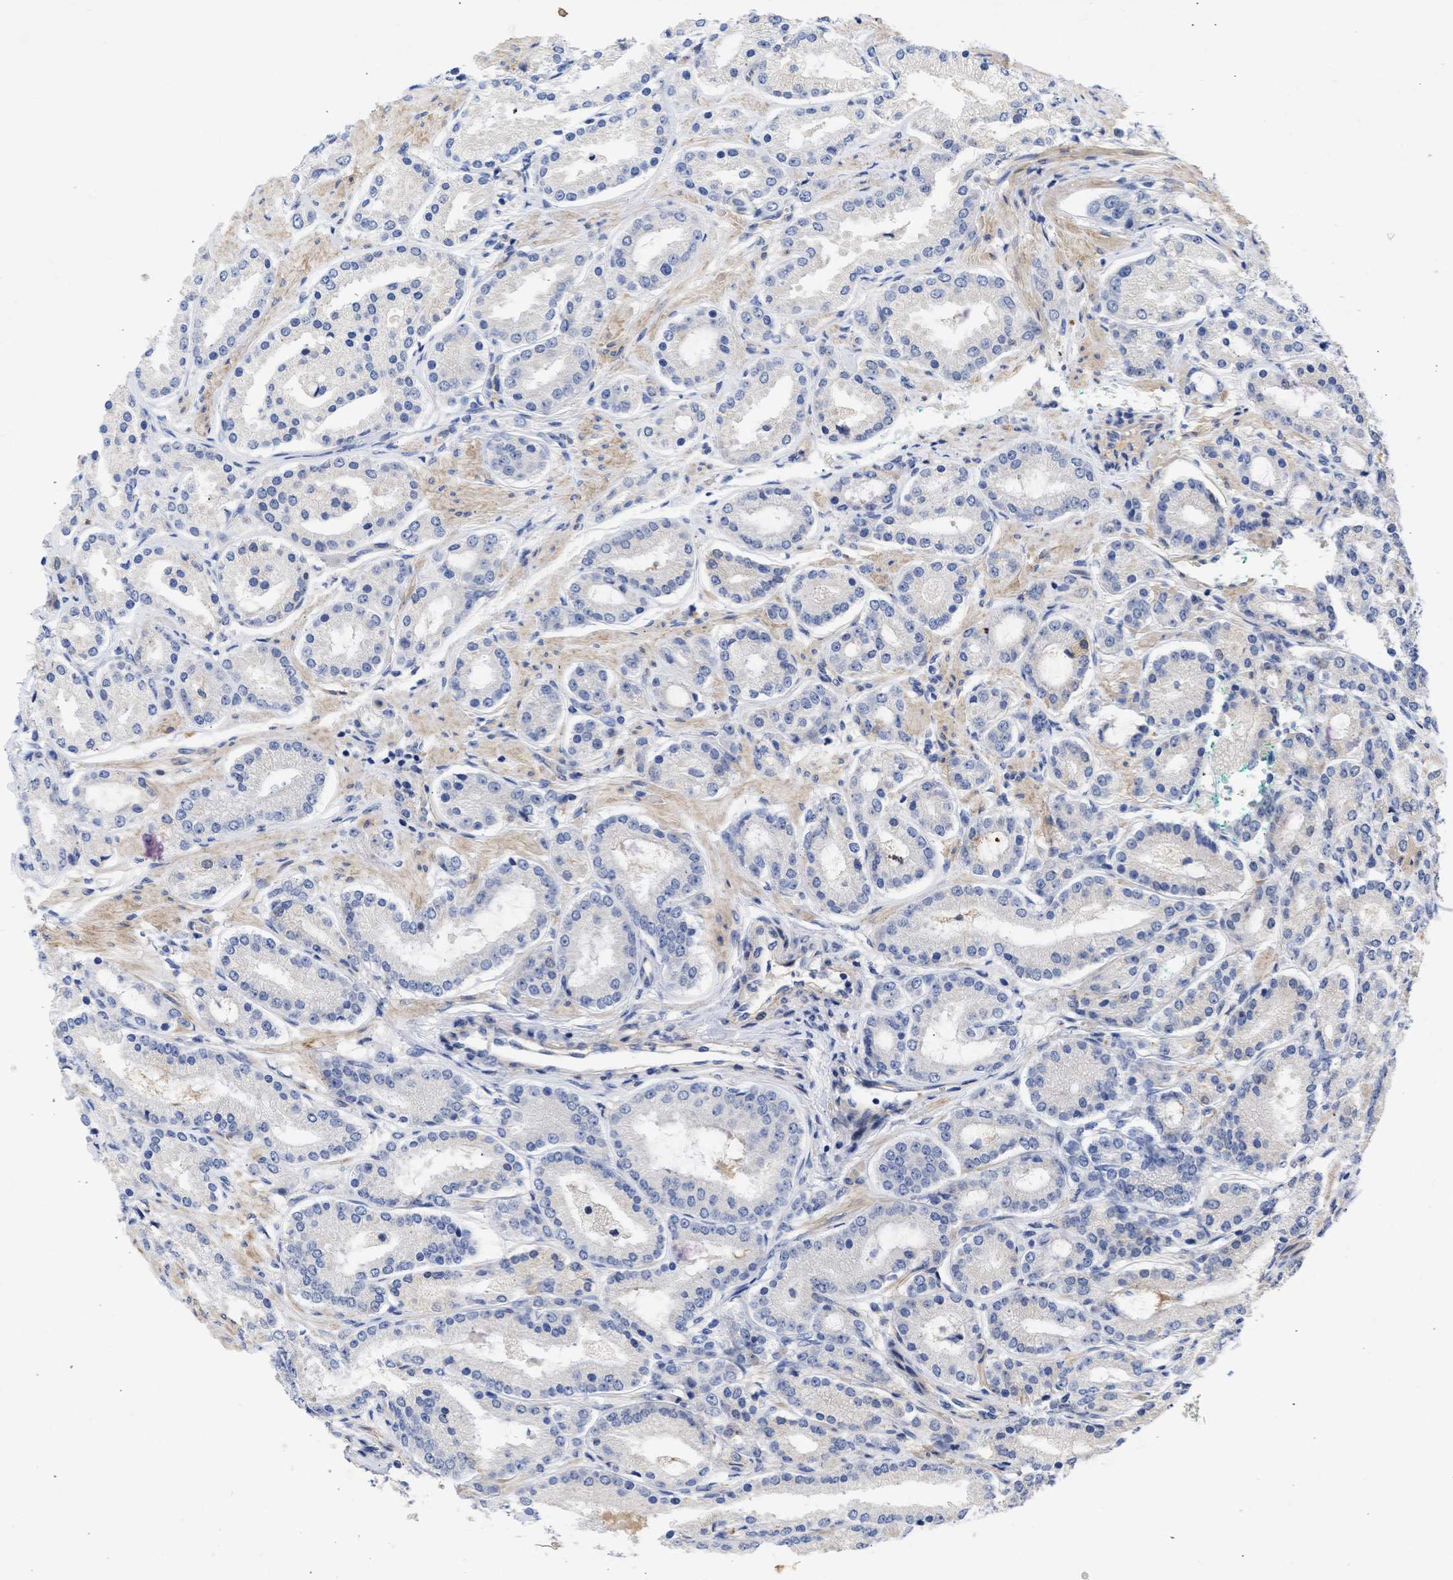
{"staining": {"intensity": "negative", "quantity": "none", "location": "none"}, "tissue": "prostate cancer", "cell_type": "Tumor cells", "image_type": "cancer", "snomed": [{"axis": "morphology", "description": "Adenocarcinoma, Low grade"}, {"axis": "topography", "description": "Prostate"}], "caption": "Prostate cancer was stained to show a protein in brown. There is no significant staining in tumor cells.", "gene": "ARHGEF4", "patient": {"sex": "male", "age": 63}}